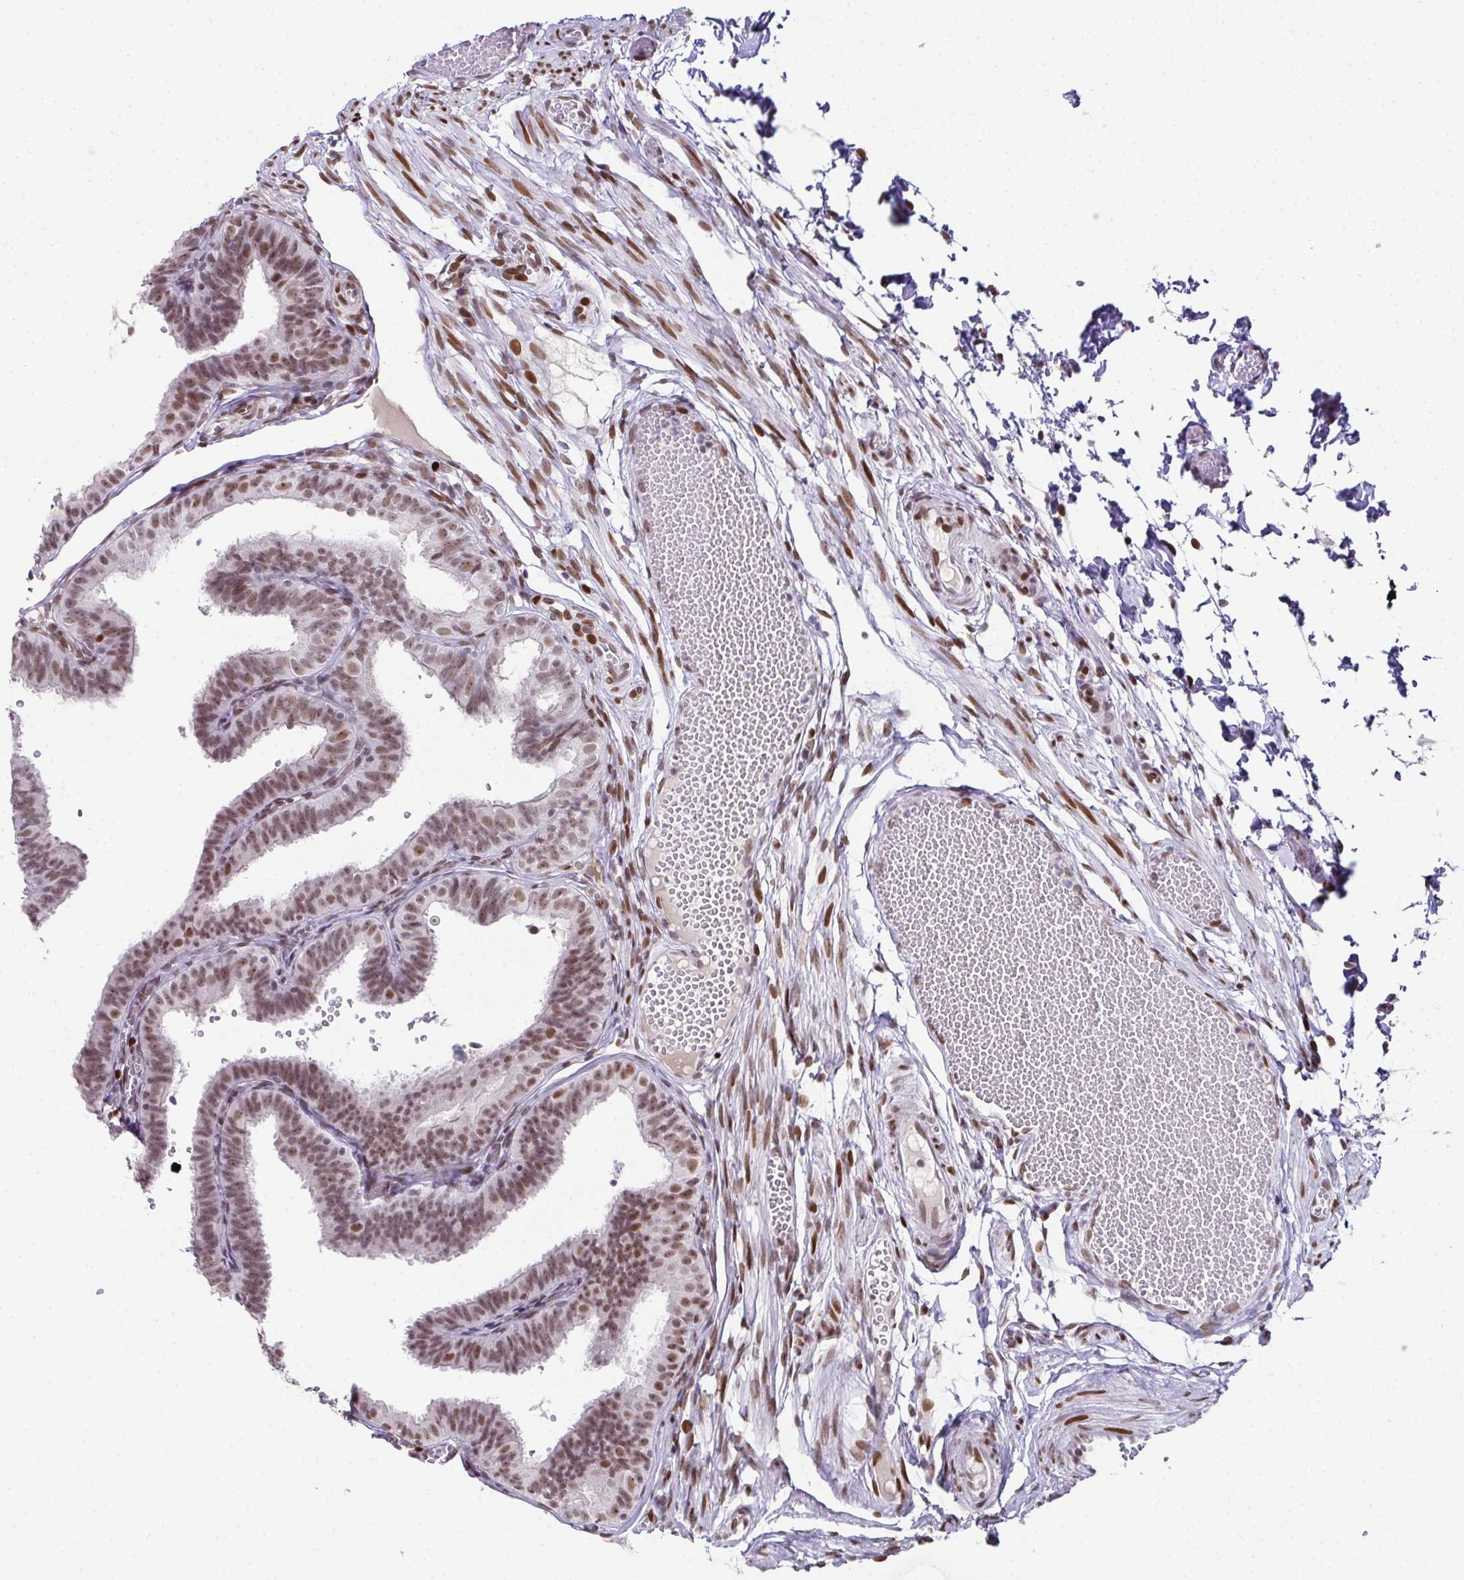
{"staining": {"intensity": "moderate", "quantity": ">75%", "location": "nuclear"}, "tissue": "fallopian tube", "cell_type": "Glandular cells", "image_type": "normal", "snomed": [{"axis": "morphology", "description": "Normal tissue, NOS"}, {"axis": "topography", "description": "Fallopian tube"}], "caption": "An immunohistochemistry histopathology image of normal tissue is shown. Protein staining in brown highlights moderate nuclear positivity in fallopian tube within glandular cells. The staining was performed using DAB, with brown indicating positive protein expression. Nuclei are stained blue with hematoxylin.", "gene": "RB1", "patient": {"sex": "female", "age": 25}}